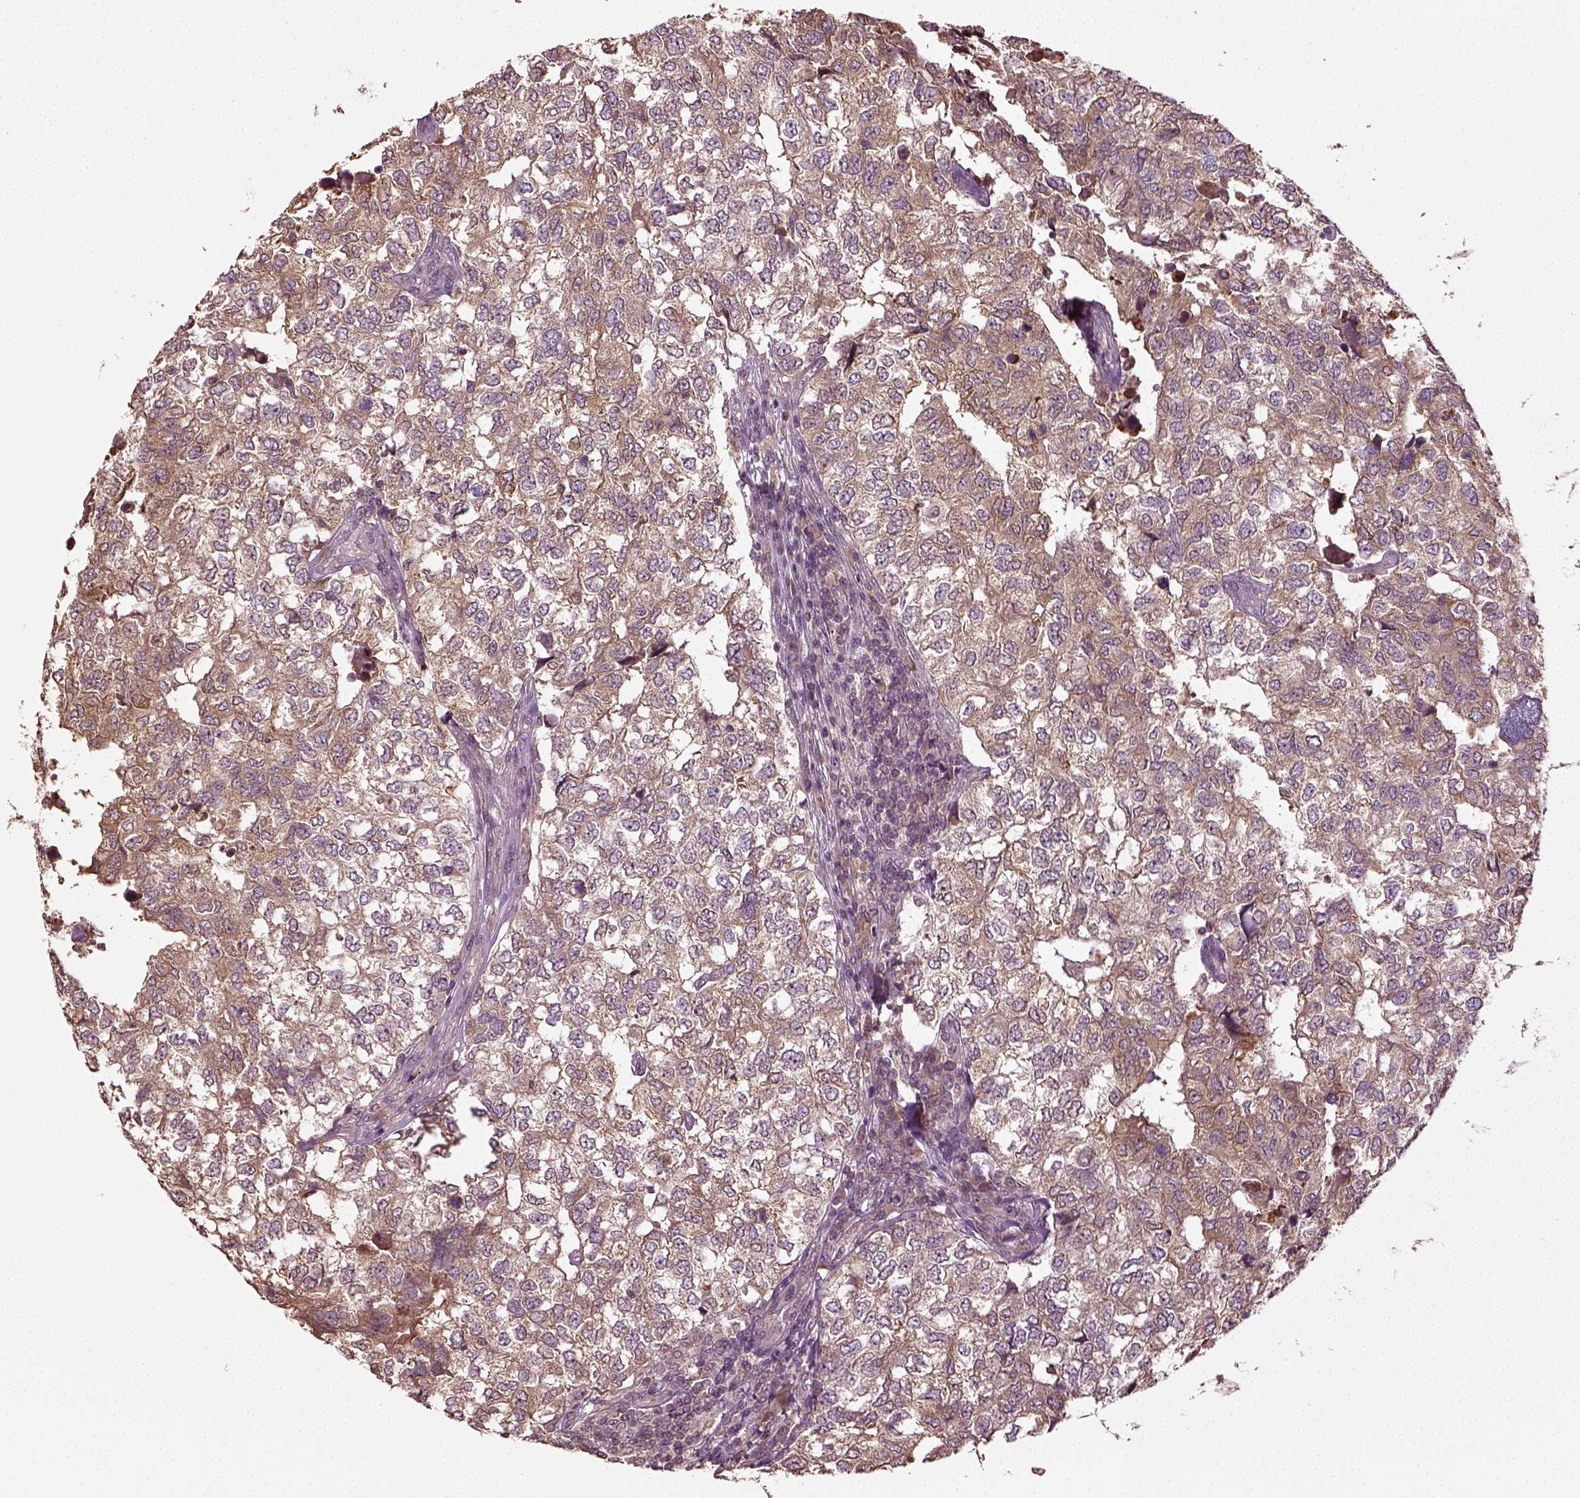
{"staining": {"intensity": "moderate", "quantity": "25%-75%", "location": "cytoplasmic/membranous"}, "tissue": "breast cancer", "cell_type": "Tumor cells", "image_type": "cancer", "snomed": [{"axis": "morphology", "description": "Duct carcinoma"}, {"axis": "topography", "description": "Breast"}], "caption": "High-magnification brightfield microscopy of breast cancer stained with DAB (3,3'-diaminobenzidine) (brown) and counterstained with hematoxylin (blue). tumor cells exhibit moderate cytoplasmic/membranous positivity is appreciated in approximately25%-75% of cells. (IHC, brightfield microscopy, high magnification).", "gene": "ERV3-1", "patient": {"sex": "female", "age": 30}}